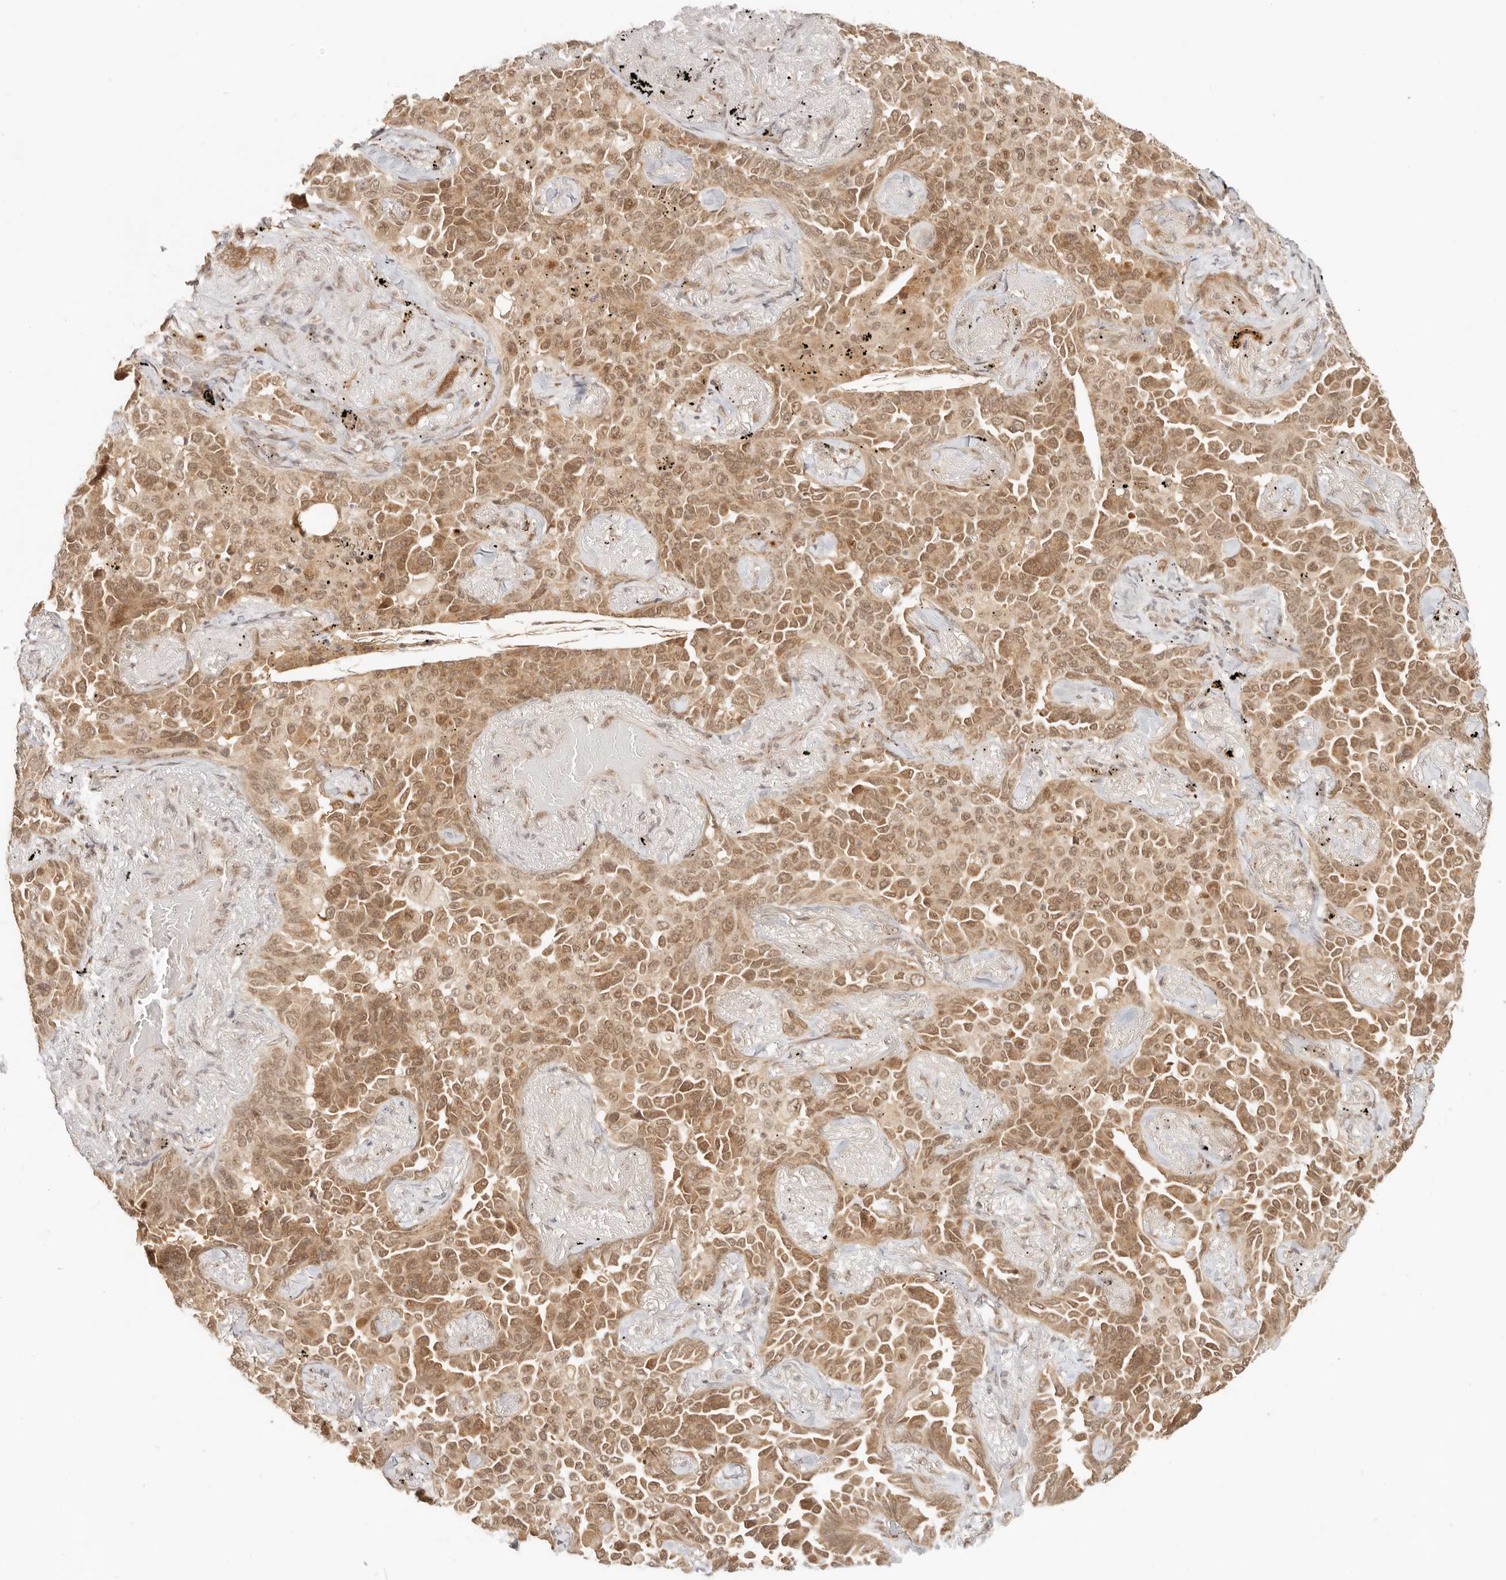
{"staining": {"intensity": "moderate", "quantity": ">75%", "location": "cytoplasmic/membranous,nuclear"}, "tissue": "lung cancer", "cell_type": "Tumor cells", "image_type": "cancer", "snomed": [{"axis": "morphology", "description": "Adenocarcinoma, NOS"}, {"axis": "topography", "description": "Lung"}], "caption": "IHC (DAB (3,3'-diaminobenzidine)) staining of human adenocarcinoma (lung) demonstrates moderate cytoplasmic/membranous and nuclear protein positivity in approximately >75% of tumor cells.", "gene": "INTS11", "patient": {"sex": "female", "age": 67}}